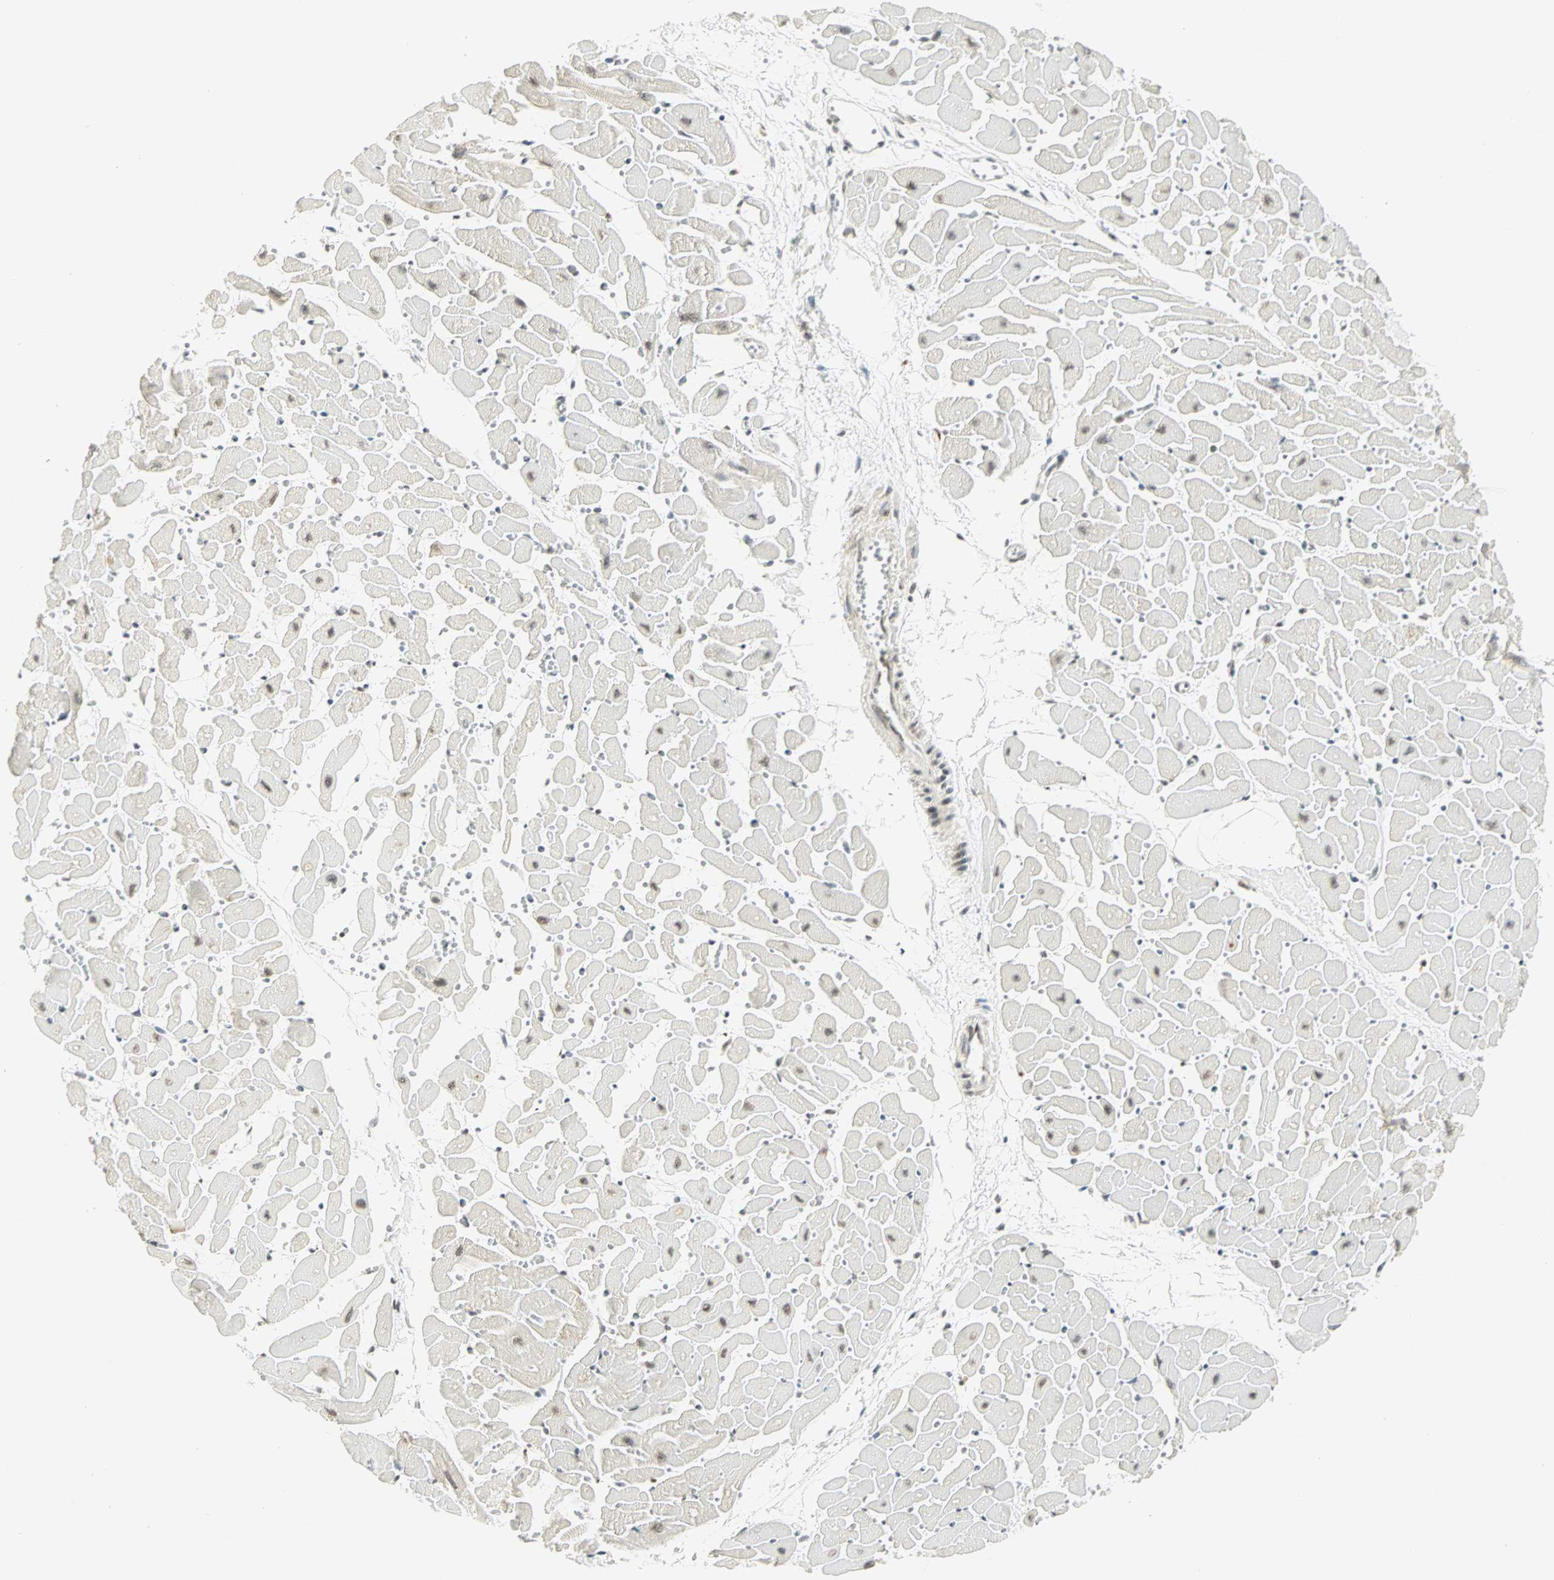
{"staining": {"intensity": "weak", "quantity": "<25%", "location": "nuclear"}, "tissue": "heart muscle", "cell_type": "Cardiomyocytes", "image_type": "normal", "snomed": [{"axis": "morphology", "description": "Normal tissue, NOS"}, {"axis": "topography", "description": "Heart"}], "caption": "Immunohistochemistry (IHC) image of normal heart muscle: heart muscle stained with DAB (3,3'-diaminobenzidine) exhibits no significant protein positivity in cardiomyocytes.", "gene": "SMAD3", "patient": {"sex": "female", "age": 19}}